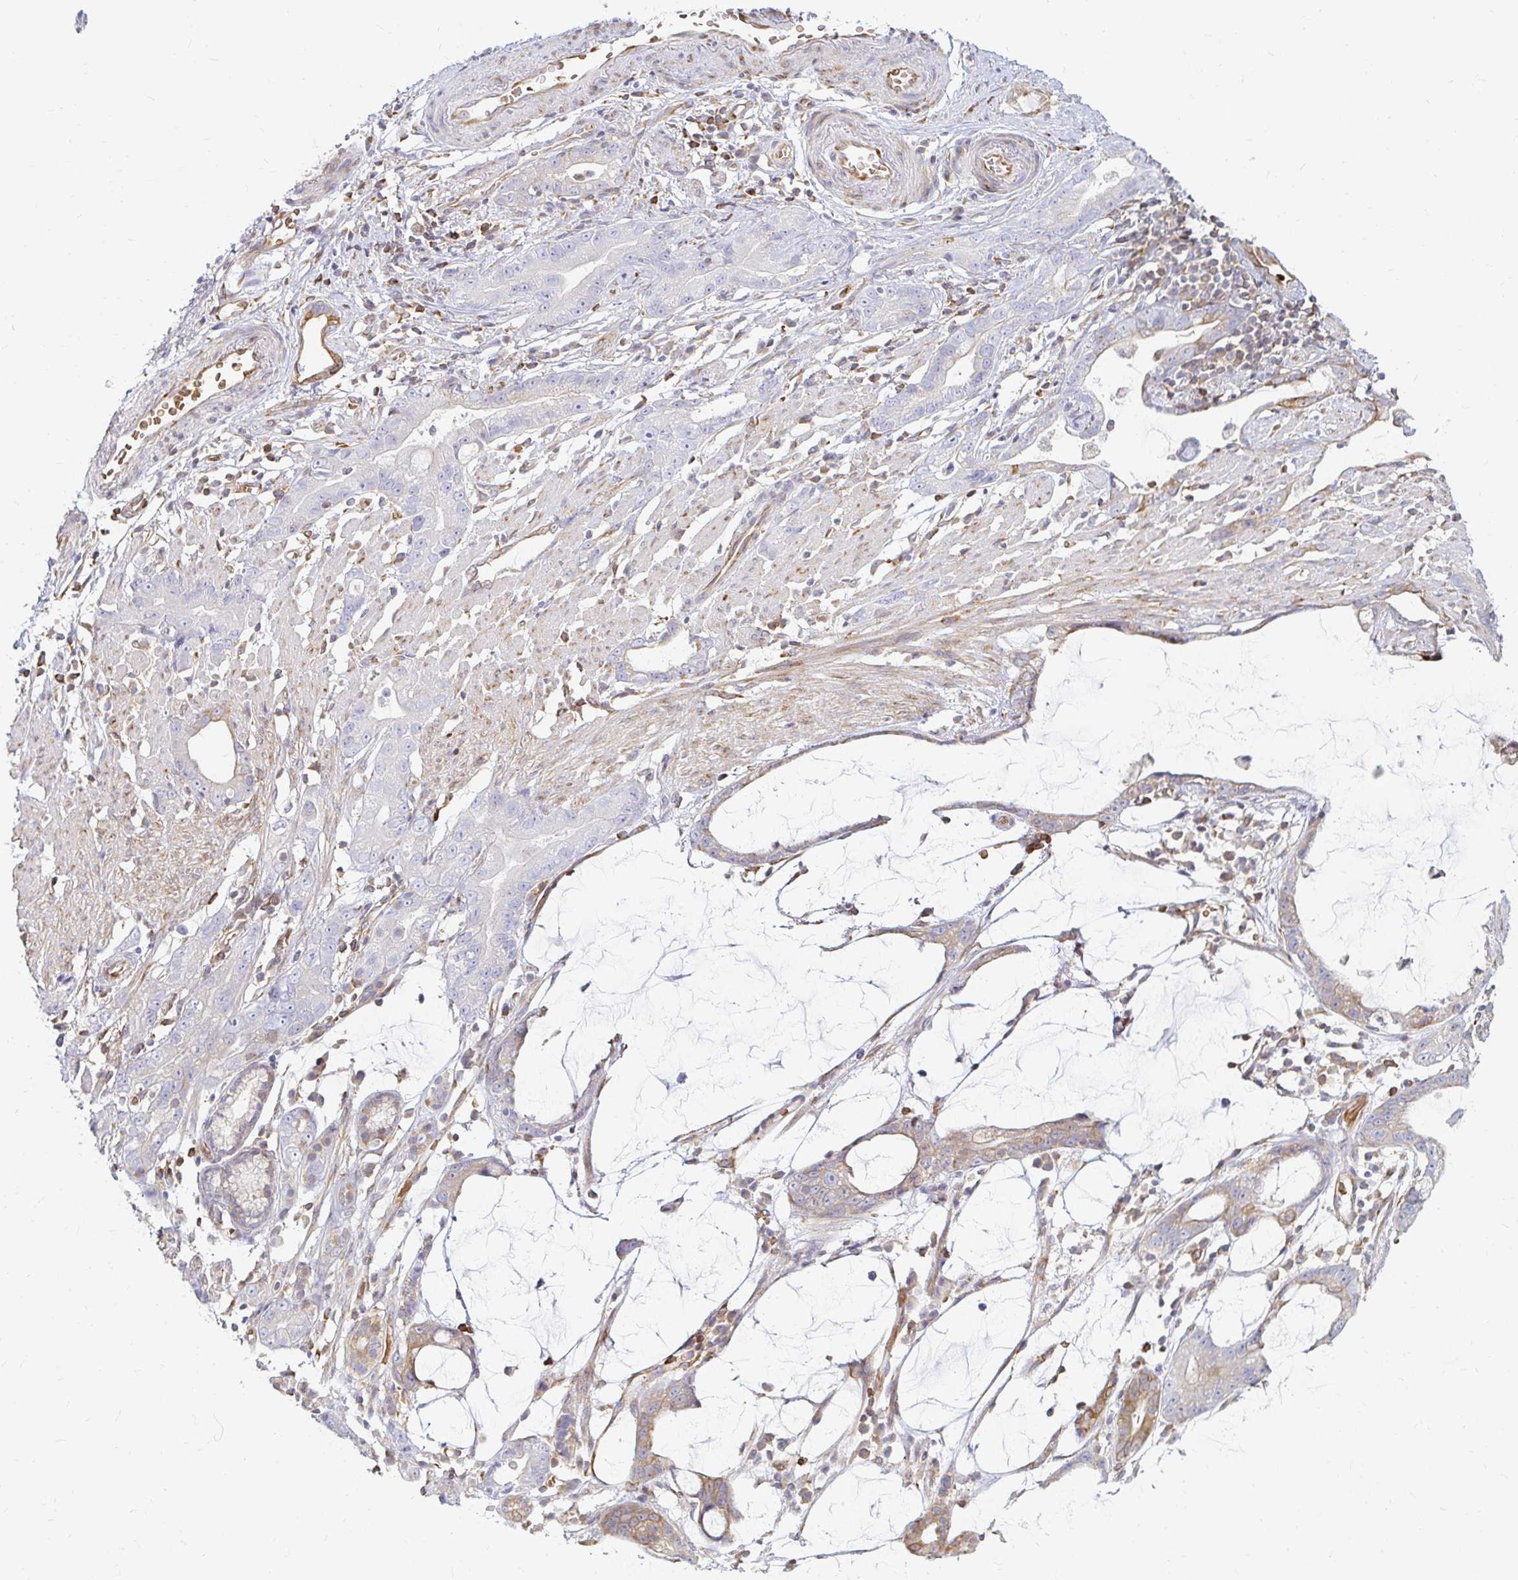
{"staining": {"intensity": "weak", "quantity": "<25%", "location": "cytoplasmic/membranous"}, "tissue": "stomach cancer", "cell_type": "Tumor cells", "image_type": "cancer", "snomed": [{"axis": "morphology", "description": "Adenocarcinoma, NOS"}, {"axis": "topography", "description": "Stomach"}], "caption": "Human stomach cancer stained for a protein using immunohistochemistry shows no positivity in tumor cells.", "gene": "CAST", "patient": {"sex": "male", "age": 55}}